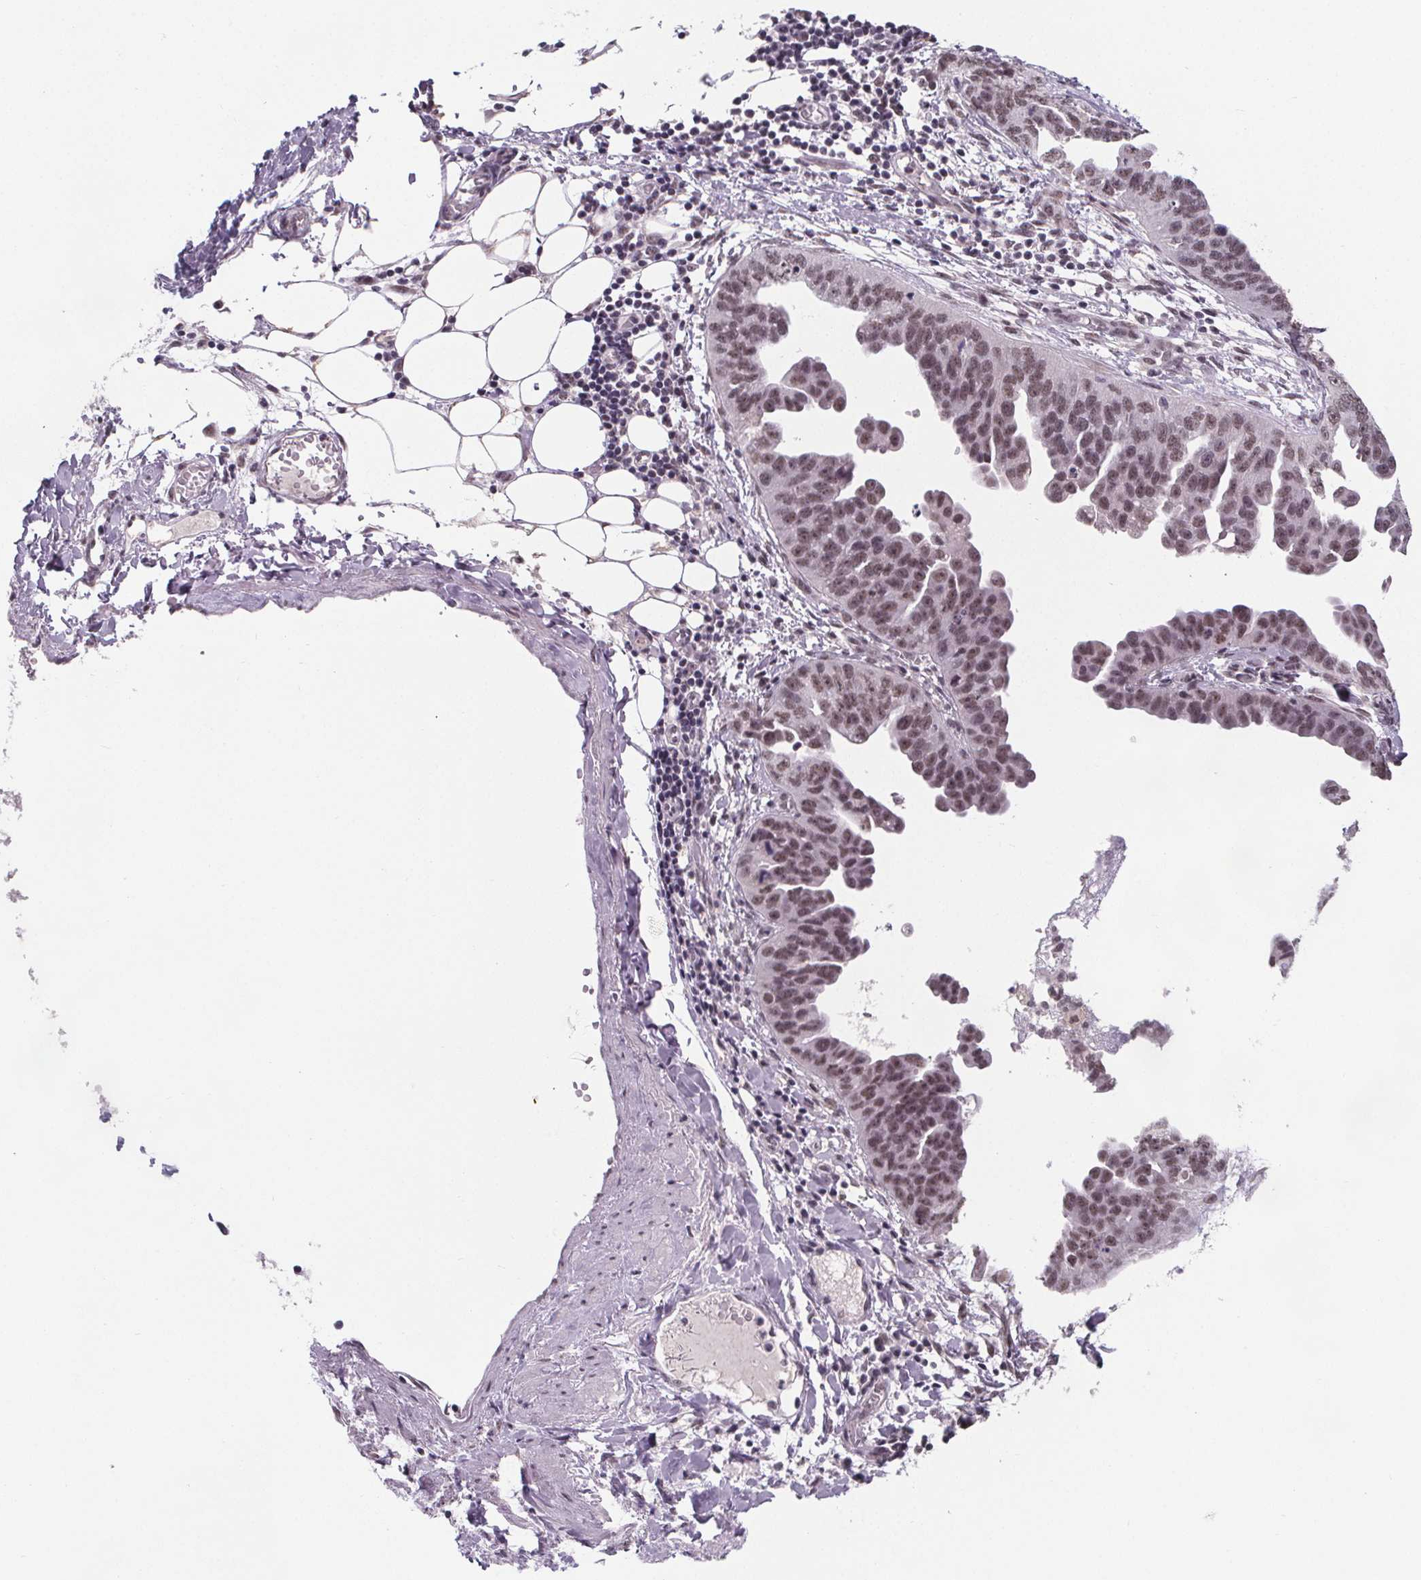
{"staining": {"intensity": "moderate", "quantity": ">75%", "location": "nuclear"}, "tissue": "ovarian cancer", "cell_type": "Tumor cells", "image_type": "cancer", "snomed": [{"axis": "morphology", "description": "Cystadenocarcinoma, serous, NOS"}, {"axis": "topography", "description": "Ovary"}], "caption": "The photomicrograph reveals staining of ovarian cancer, revealing moderate nuclear protein staining (brown color) within tumor cells.", "gene": "ZNF572", "patient": {"sex": "female", "age": 75}}